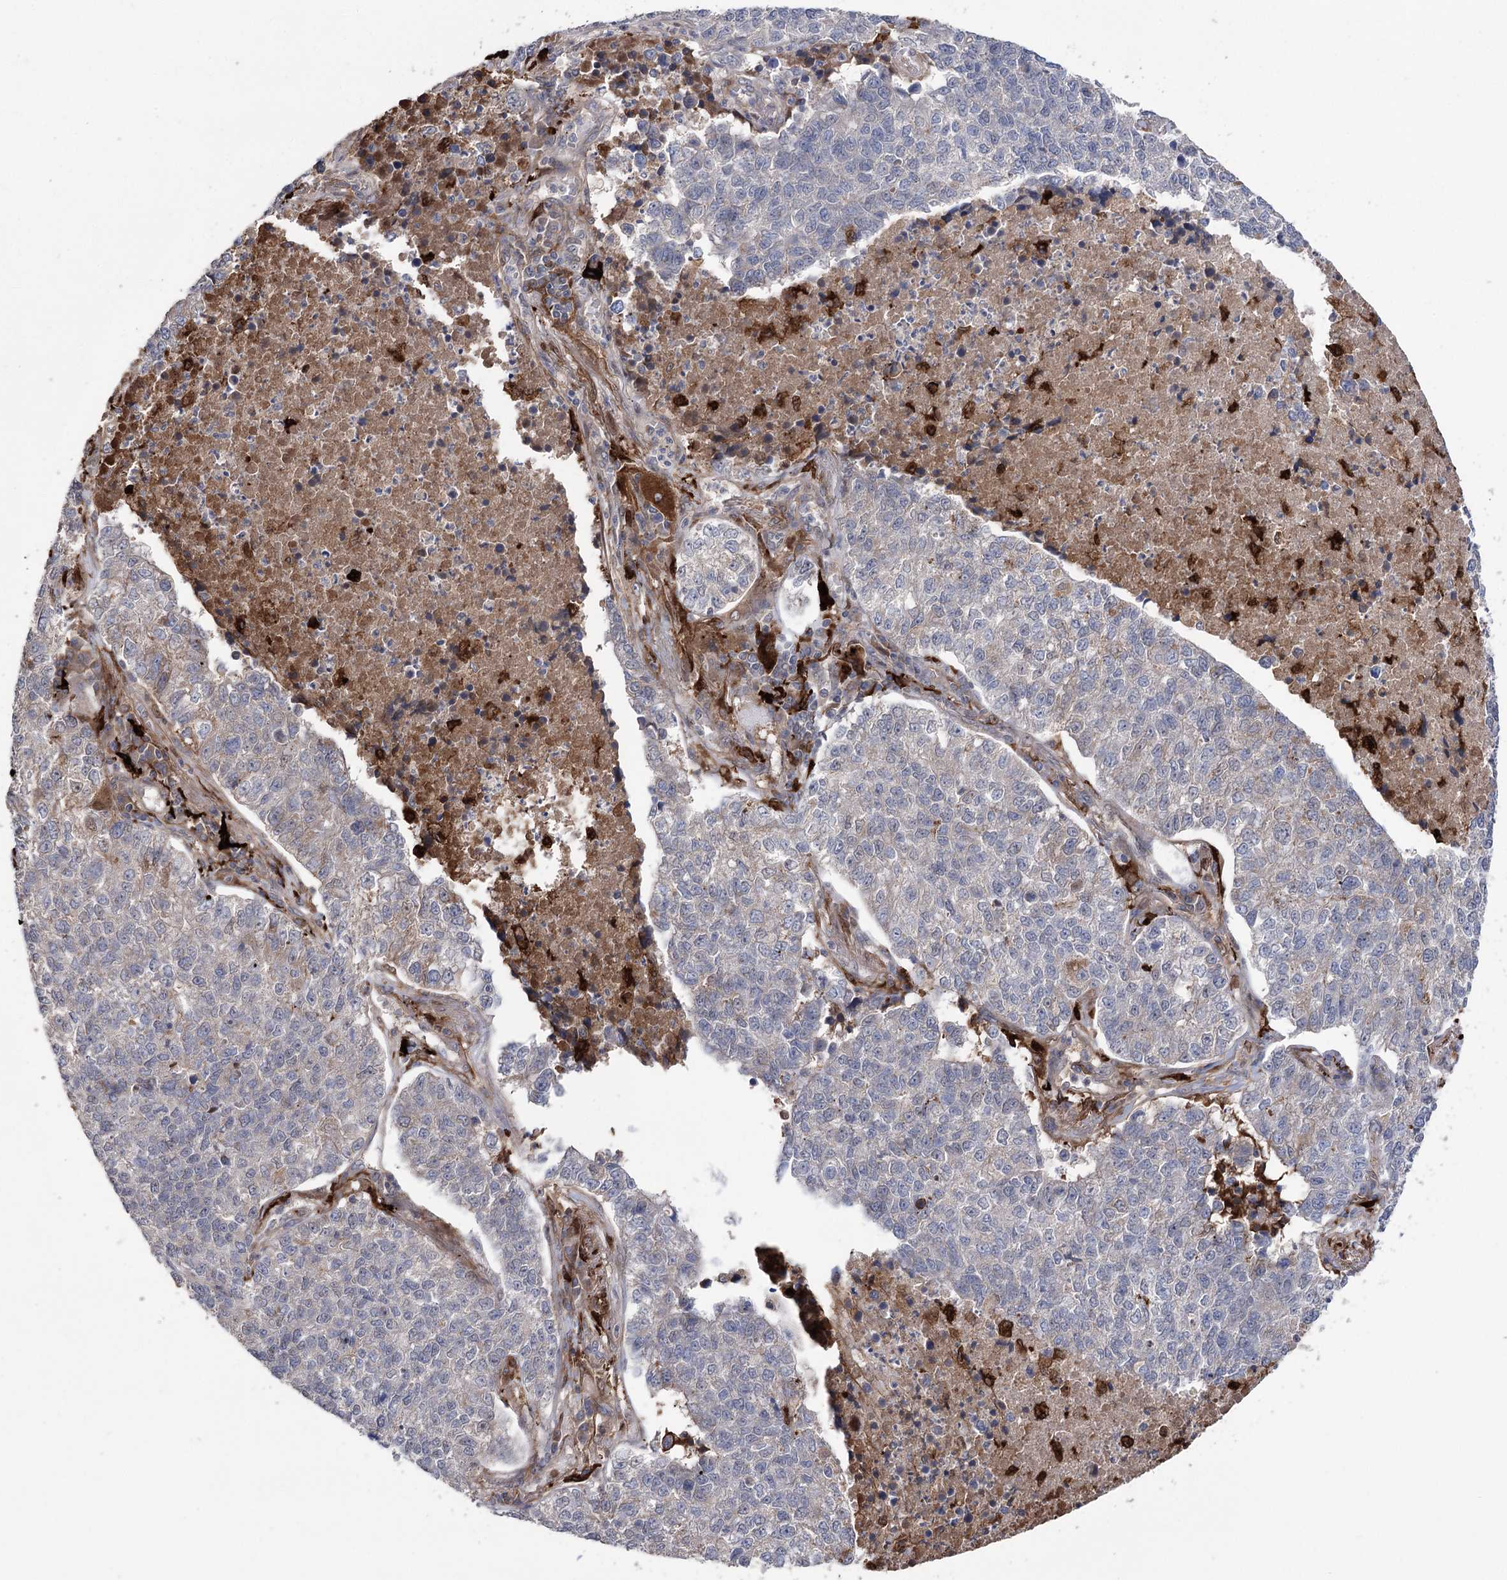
{"staining": {"intensity": "negative", "quantity": "none", "location": "none"}, "tissue": "lung cancer", "cell_type": "Tumor cells", "image_type": "cancer", "snomed": [{"axis": "morphology", "description": "Adenocarcinoma, NOS"}, {"axis": "topography", "description": "Lung"}], "caption": "IHC of human lung adenocarcinoma demonstrates no expression in tumor cells.", "gene": "OTUD1", "patient": {"sex": "male", "age": 49}}